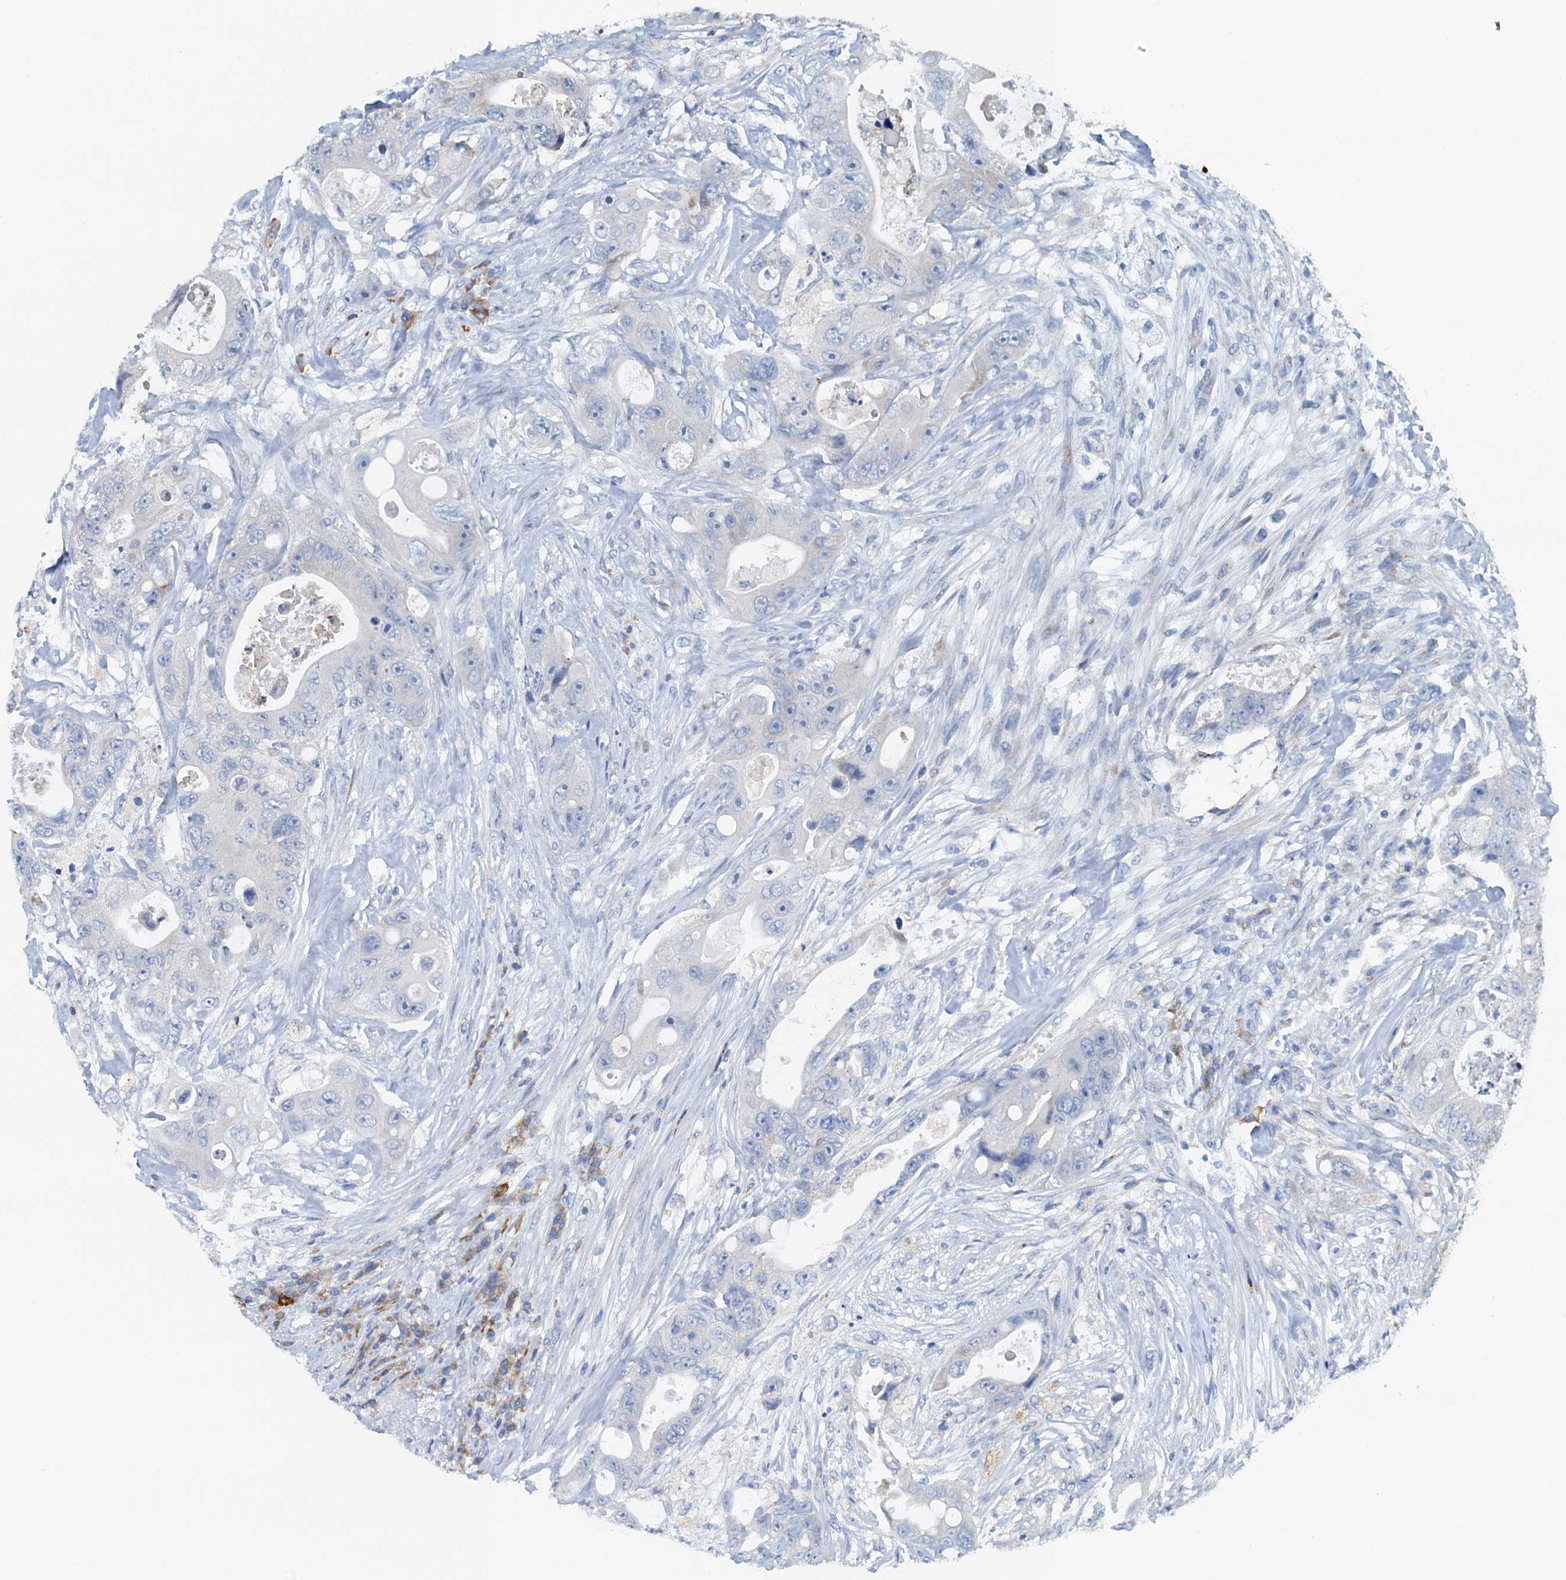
{"staining": {"intensity": "negative", "quantity": "none", "location": "none"}, "tissue": "colorectal cancer", "cell_type": "Tumor cells", "image_type": "cancer", "snomed": [{"axis": "morphology", "description": "Adenocarcinoma, NOS"}, {"axis": "topography", "description": "Colon"}], "caption": "An immunohistochemistry (IHC) histopathology image of adenocarcinoma (colorectal) is shown. There is no staining in tumor cells of adenocarcinoma (colorectal).", "gene": "CBLIF", "patient": {"sex": "female", "age": 46}}